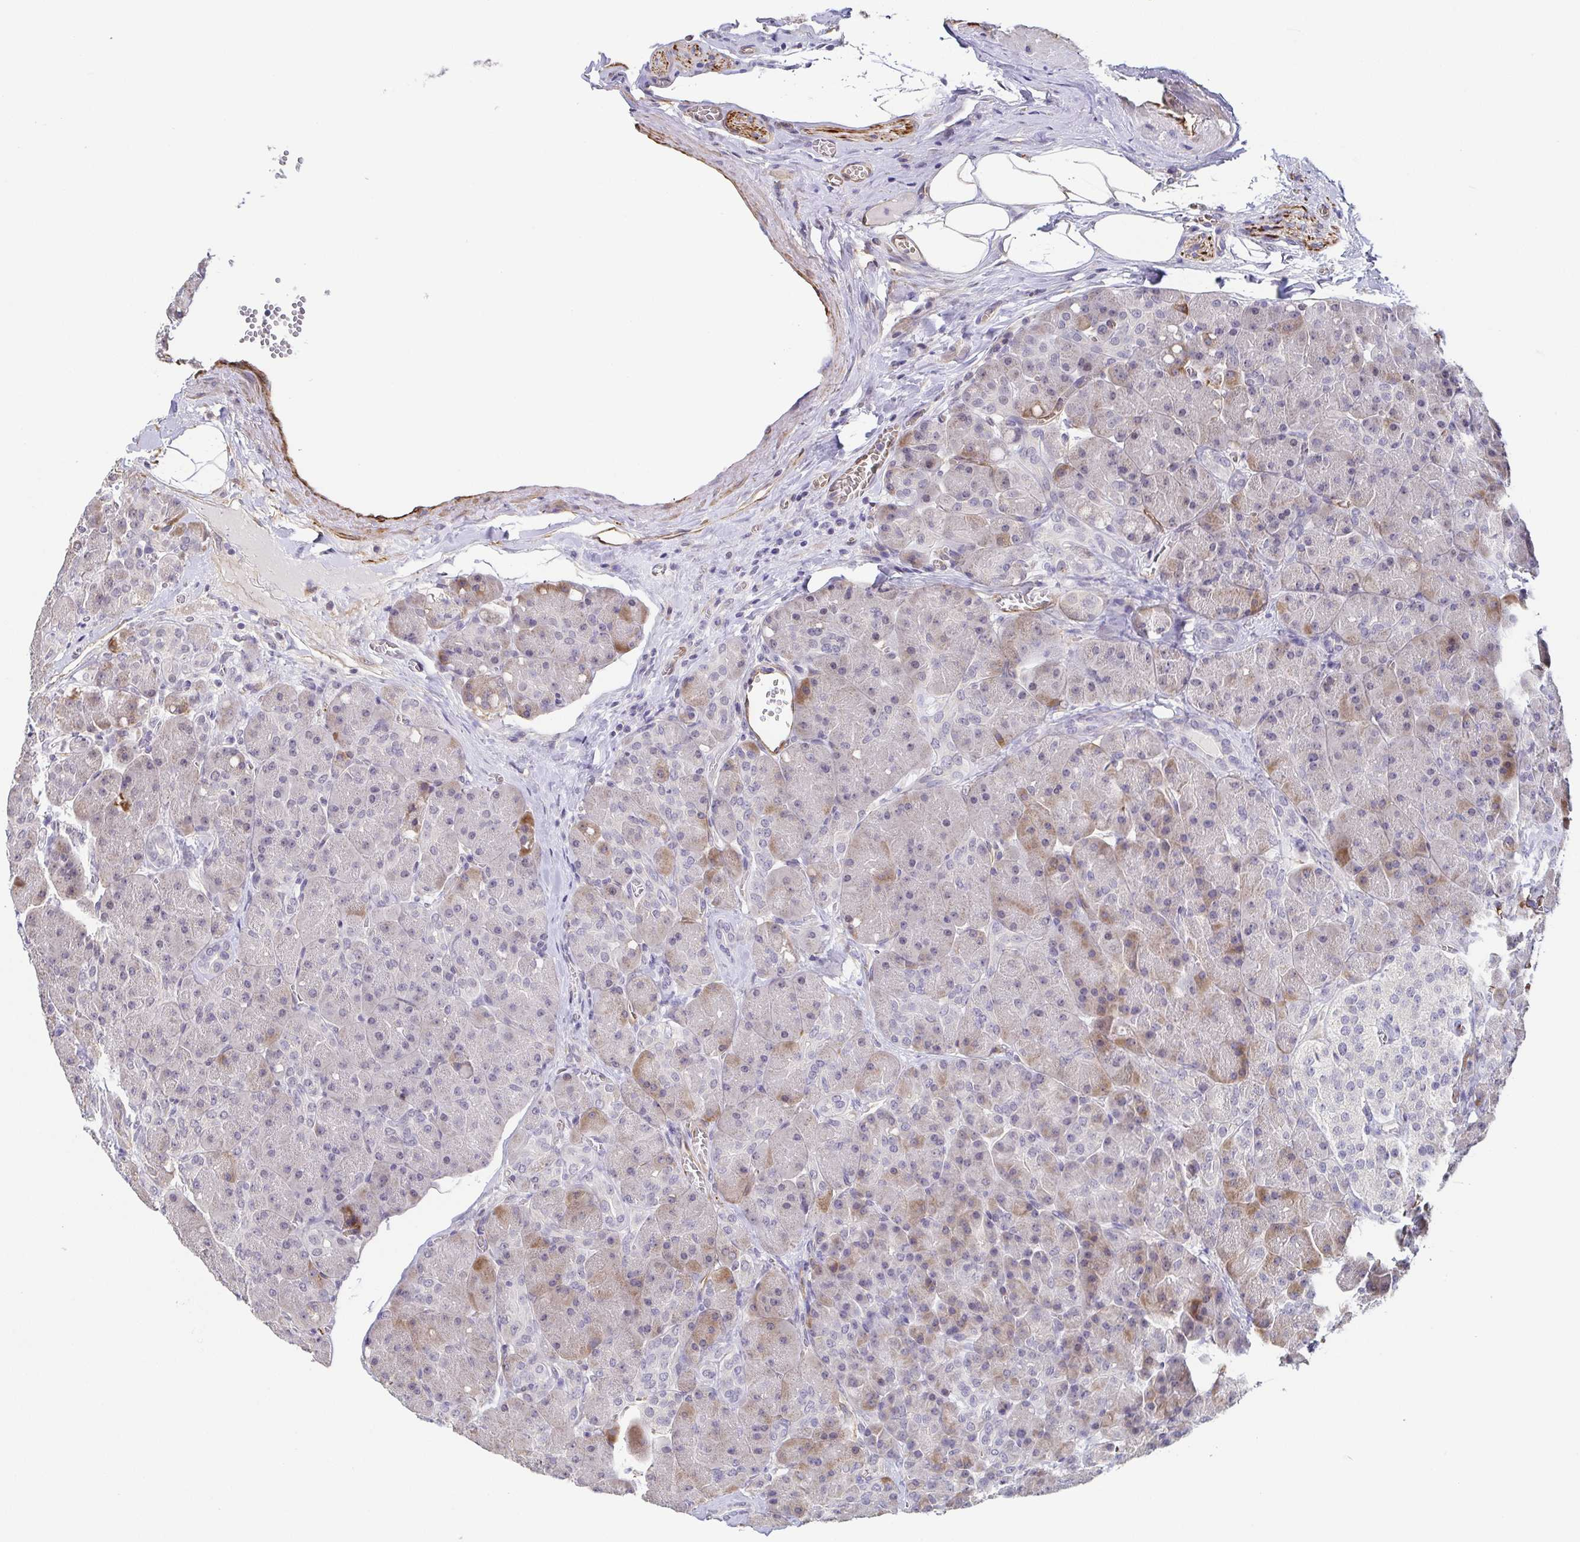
{"staining": {"intensity": "weak", "quantity": "<25%", "location": "cytoplasmic/membranous,nuclear"}, "tissue": "pancreas", "cell_type": "Exocrine glandular cells", "image_type": "normal", "snomed": [{"axis": "morphology", "description": "Normal tissue, NOS"}, {"axis": "topography", "description": "Pancreas"}], "caption": "Exocrine glandular cells show no significant protein expression in benign pancreas. (DAB IHC visualized using brightfield microscopy, high magnification).", "gene": "NEFH", "patient": {"sex": "male", "age": 55}}